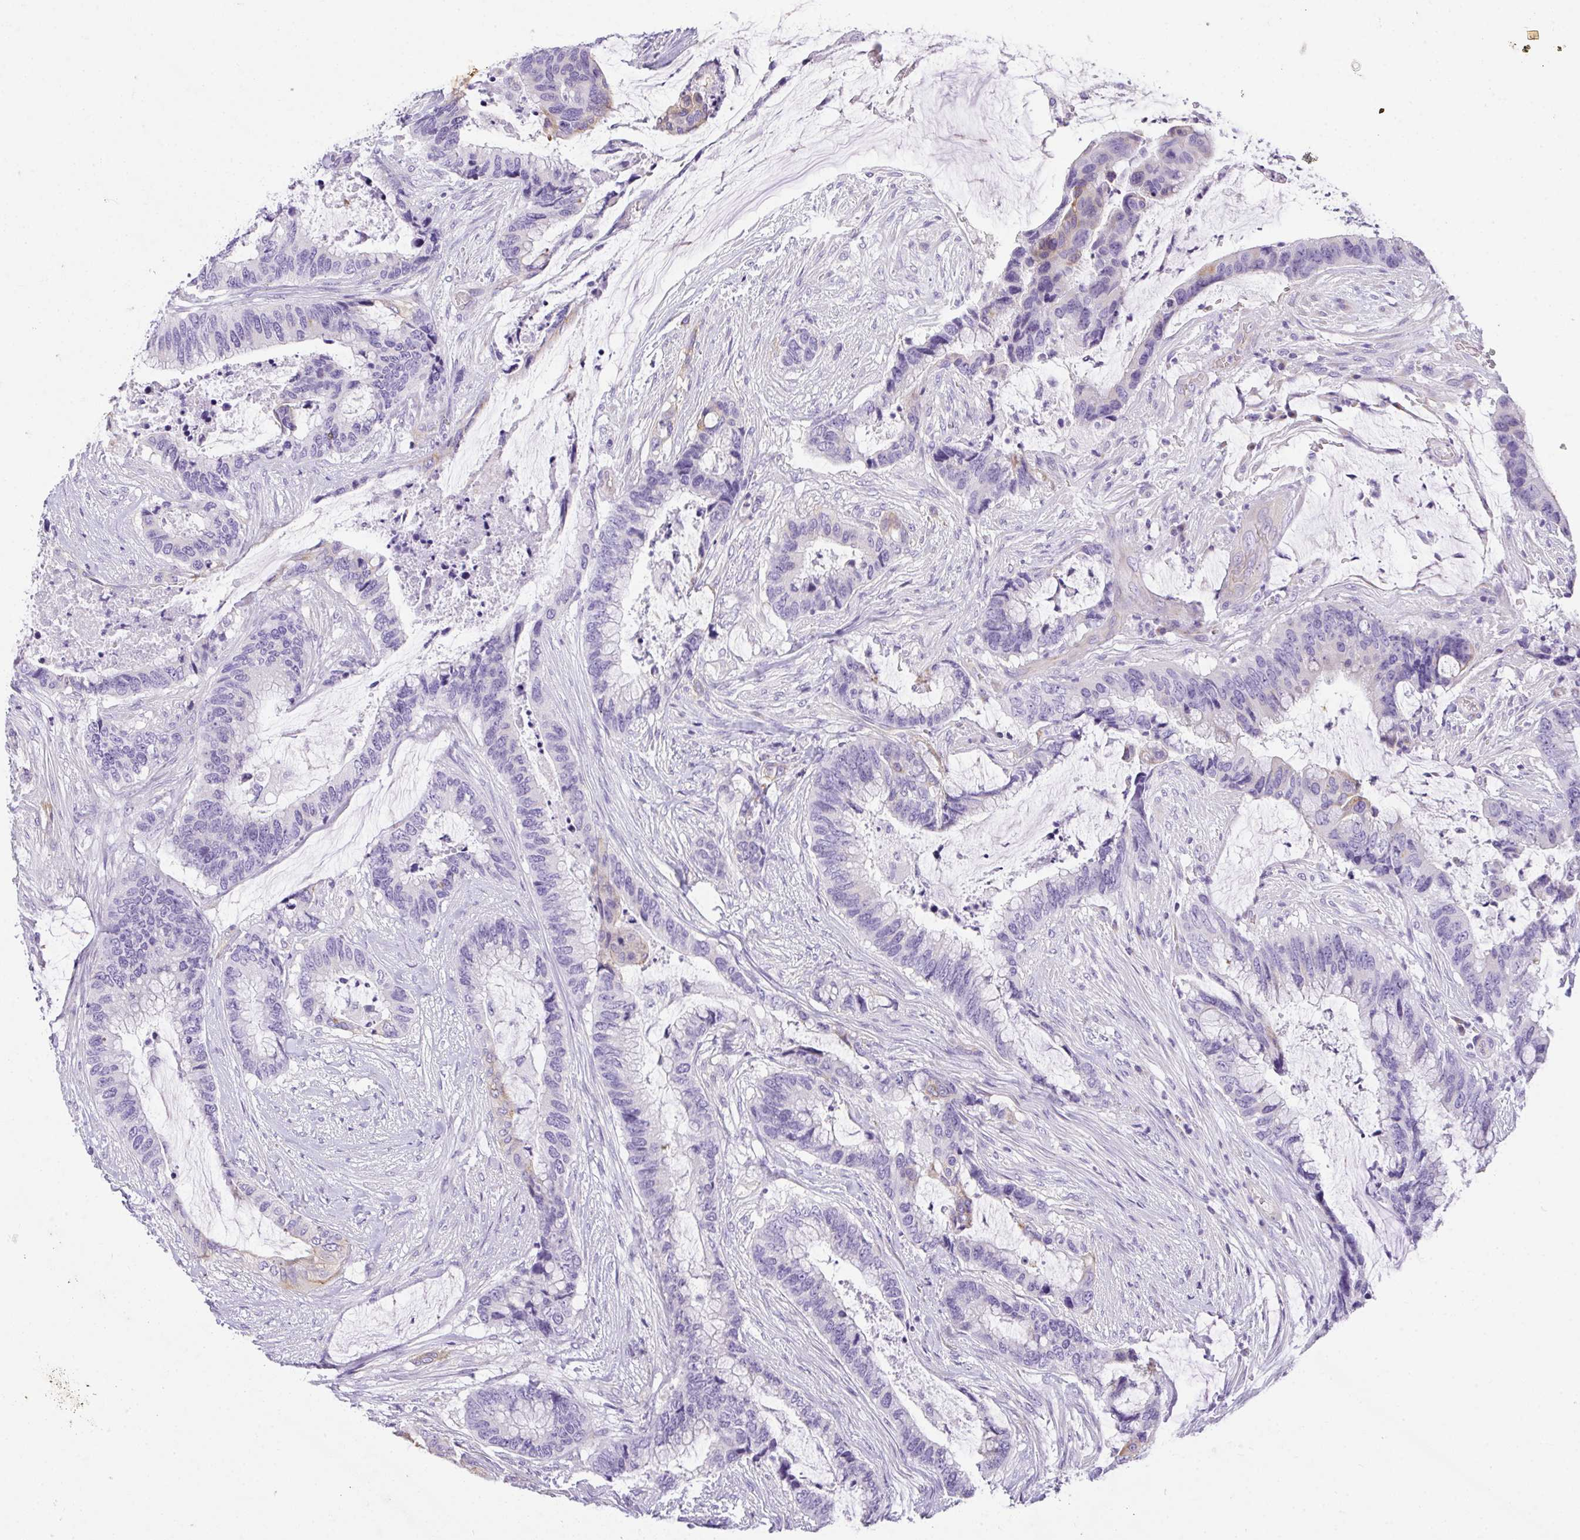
{"staining": {"intensity": "weak", "quantity": "<25%", "location": "cytoplasmic/membranous"}, "tissue": "colorectal cancer", "cell_type": "Tumor cells", "image_type": "cancer", "snomed": [{"axis": "morphology", "description": "Adenocarcinoma, NOS"}, {"axis": "topography", "description": "Rectum"}], "caption": "This photomicrograph is of adenocarcinoma (colorectal) stained with immunohistochemistry to label a protein in brown with the nuclei are counter-stained blue. There is no expression in tumor cells.", "gene": "PLPPR3", "patient": {"sex": "female", "age": 59}}